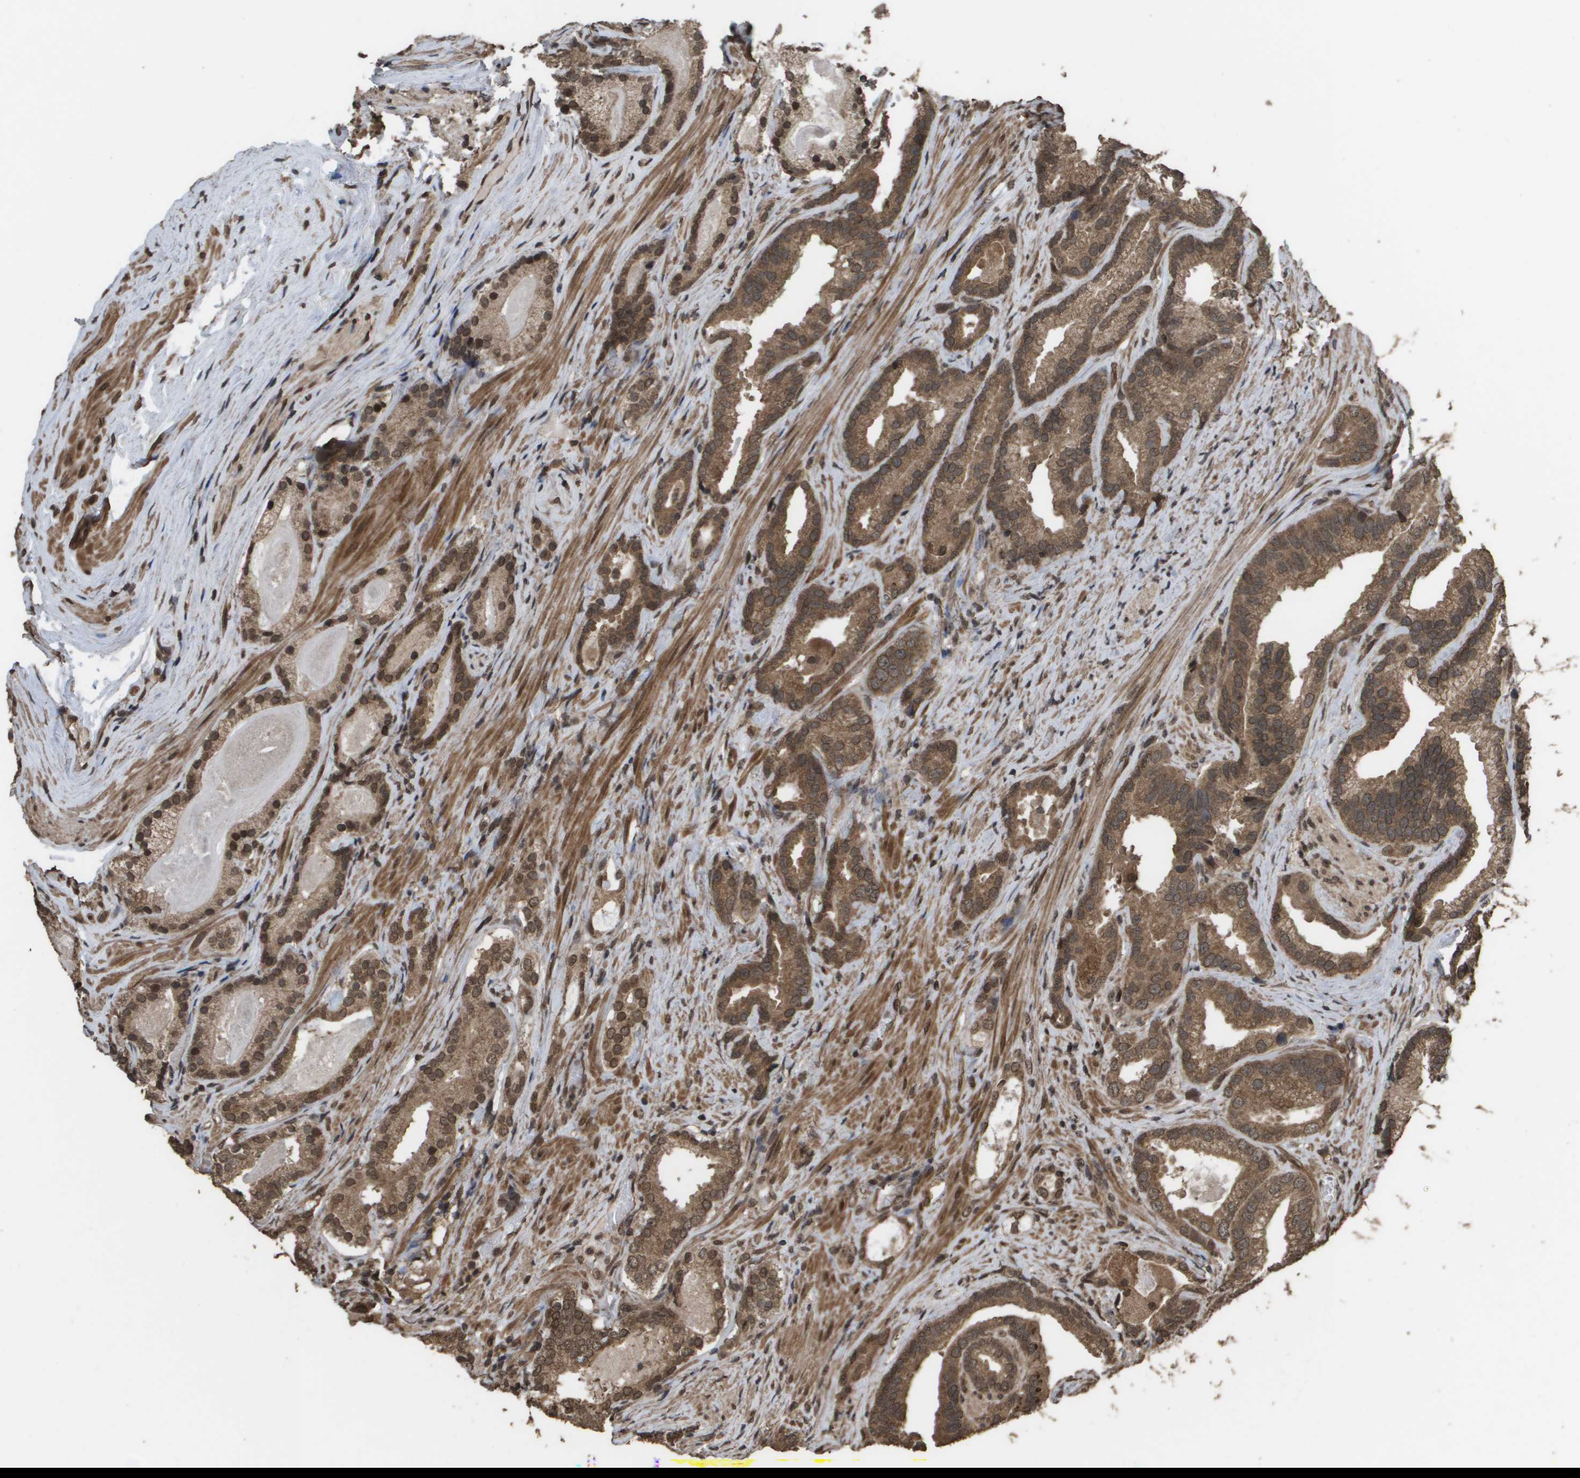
{"staining": {"intensity": "moderate", "quantity": ">75%", "location": "cytoplasmic/membranous"}, "tissue": "prostate cancer", "cell_type": "Tumor cells", "image_type": "cancer", "snomed": [{"axis": "morphology", "description": "Adenocarcinoma, Low grade"}, {"axis": "topography", "description": "Prostate"}], "caption": "Prostate cancer (adenocarcinoma (low-grade)) stained with a protein marker reveals moderate staining in tumor cells.", "gene": "AXIN2", "patient": {"sex": "male", "age": 59}}